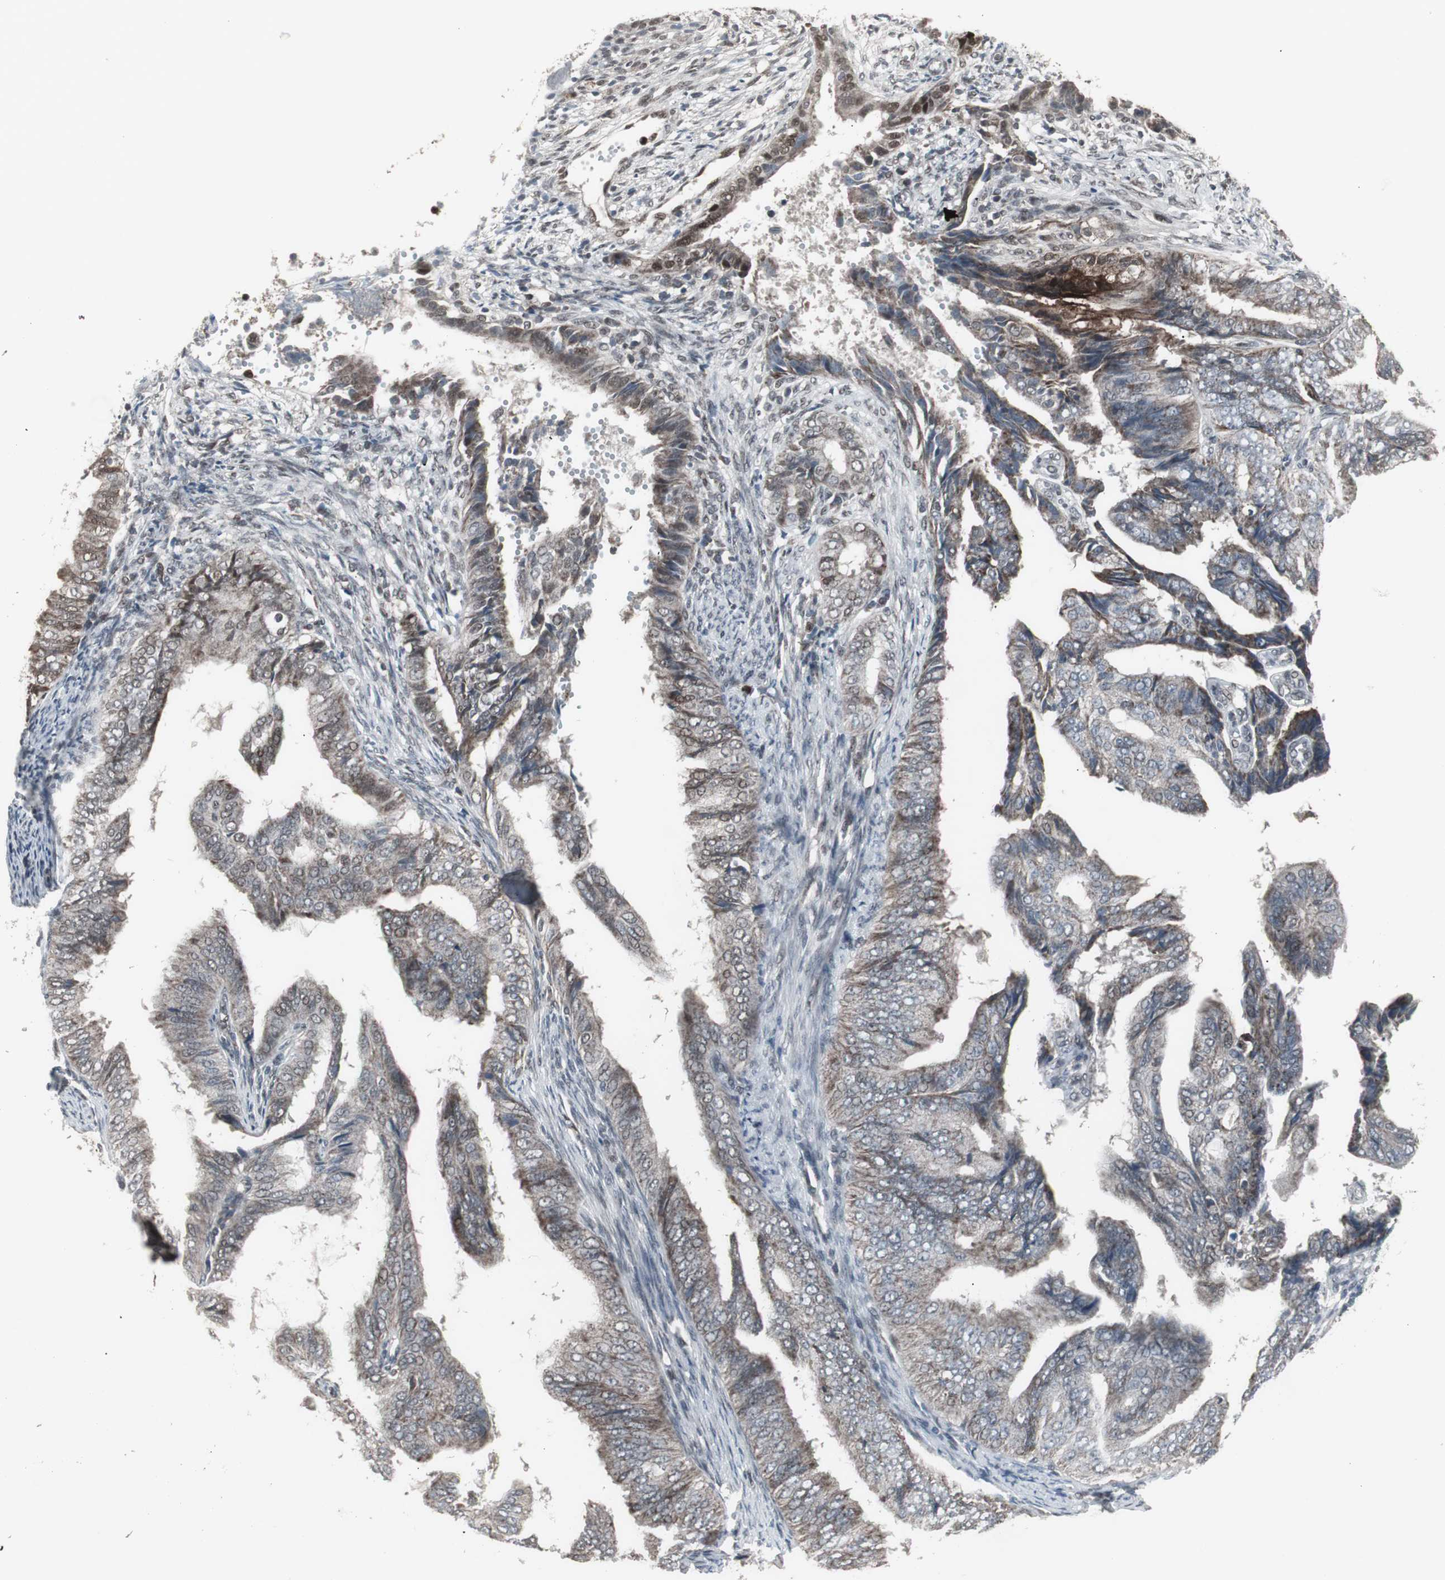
{"staining": {"intensity": "weak", "quantity": "25%-75%", "location": "nuclear"}, "tissue": "endometrial cancer", "cell_type": "Tumor cells", "image_type": "cancer", "snomed": [{"axis": "morphology", "description": "Adenocarcinoma, NOS"}, {"axis": "topography", "description": "Endometrium"}], "caption": "This photomicrograph demonstrates immunohistochemistry staining of endometrial adenocarcinoma, with low weak nuclear expression in approximately 25%-75% of tumor cells.", "gene": "RXRA", "patient": {"sex": "female", "age": 58}}